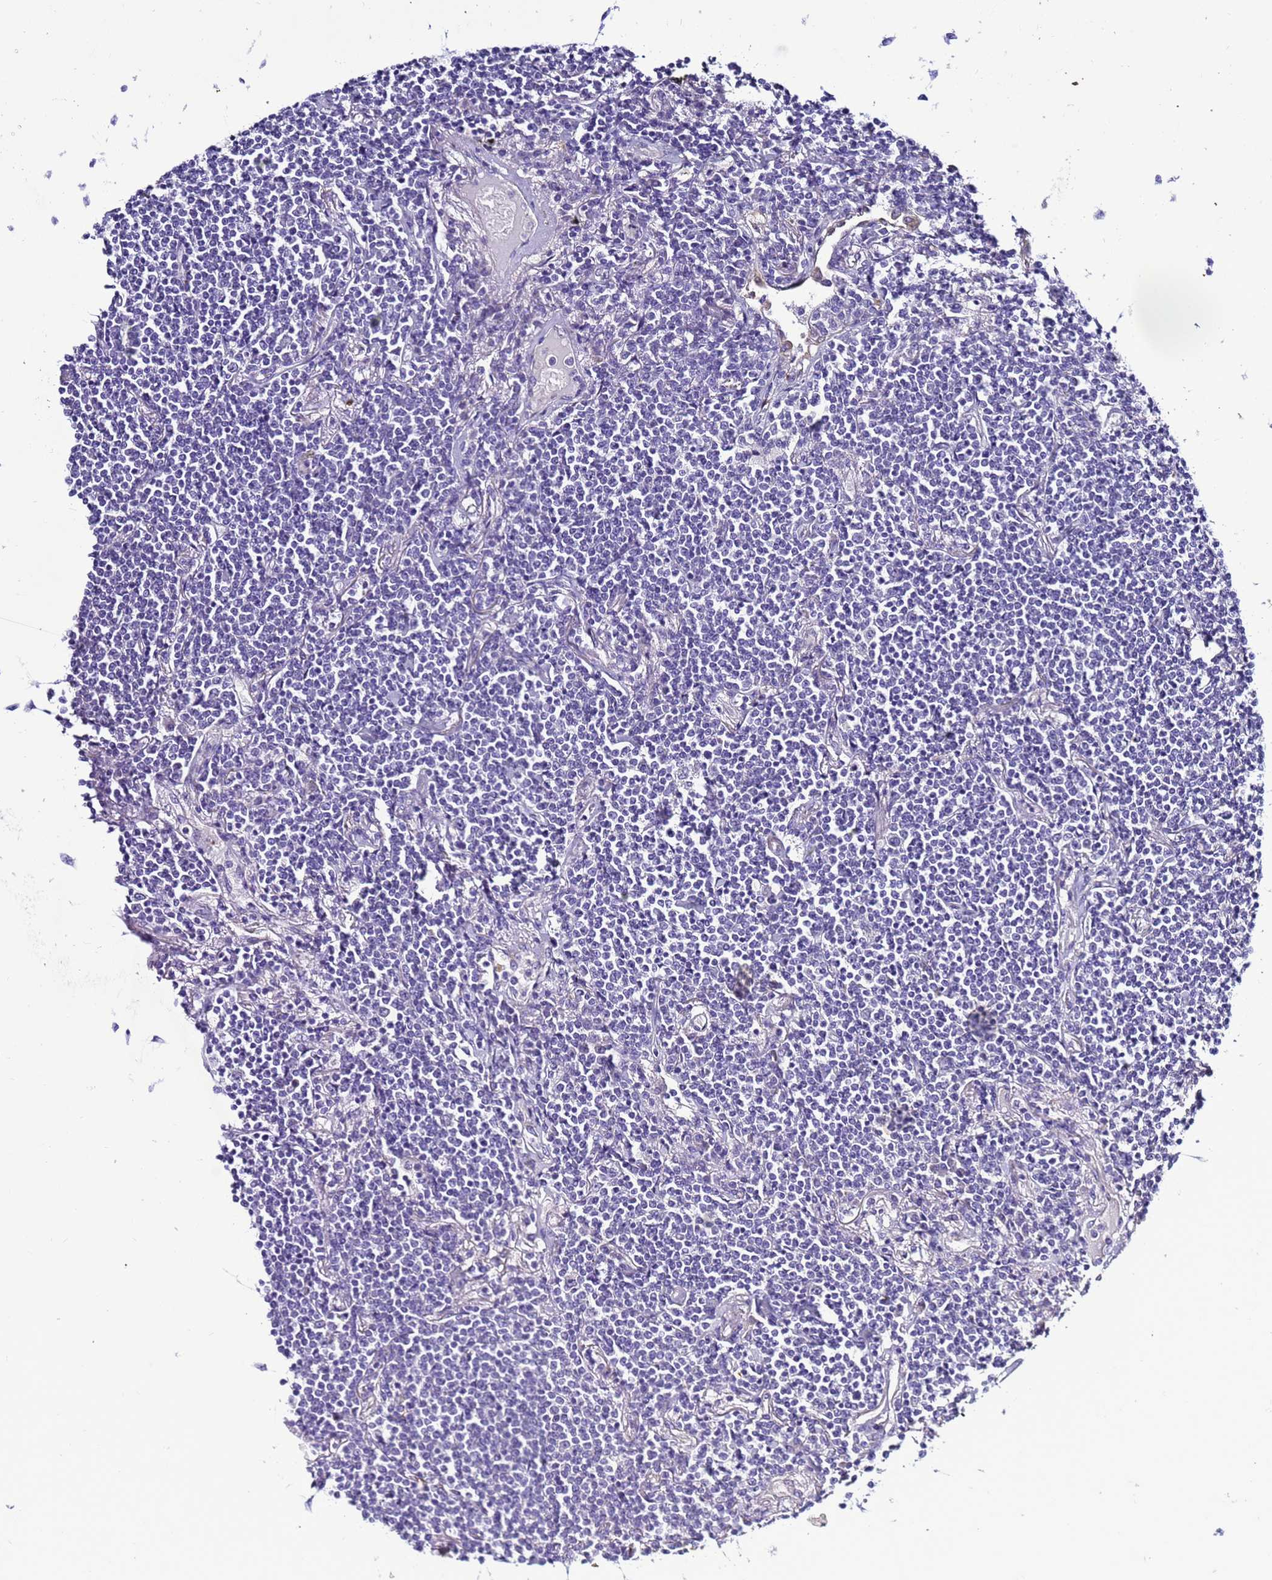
{"staining": {"intensity": "negative", "quantity": "none", "location": "none"}, "tissue": "lymphoma", "cell_type": "Tumor cells", "image_type": "cancer", "snomed": [{"axis": "morphology", "description": "Malignant lymphoma, non-Hodgkin's type, Low grade"}, {"axis": "topography", "description": "Lung"}], "caption": "This photomicrograph is of malignant lymphoma, non-Hodgkin's type (low-grade) stained with immunohistochemistry (IHC) to label a protein in brown with the nuclei are counter-stained blue. There is no staining in tumor cells. Nuclei are stained in blue.", "gene": "FAM166B", "patient": {"sex": "female", "age": 71}}